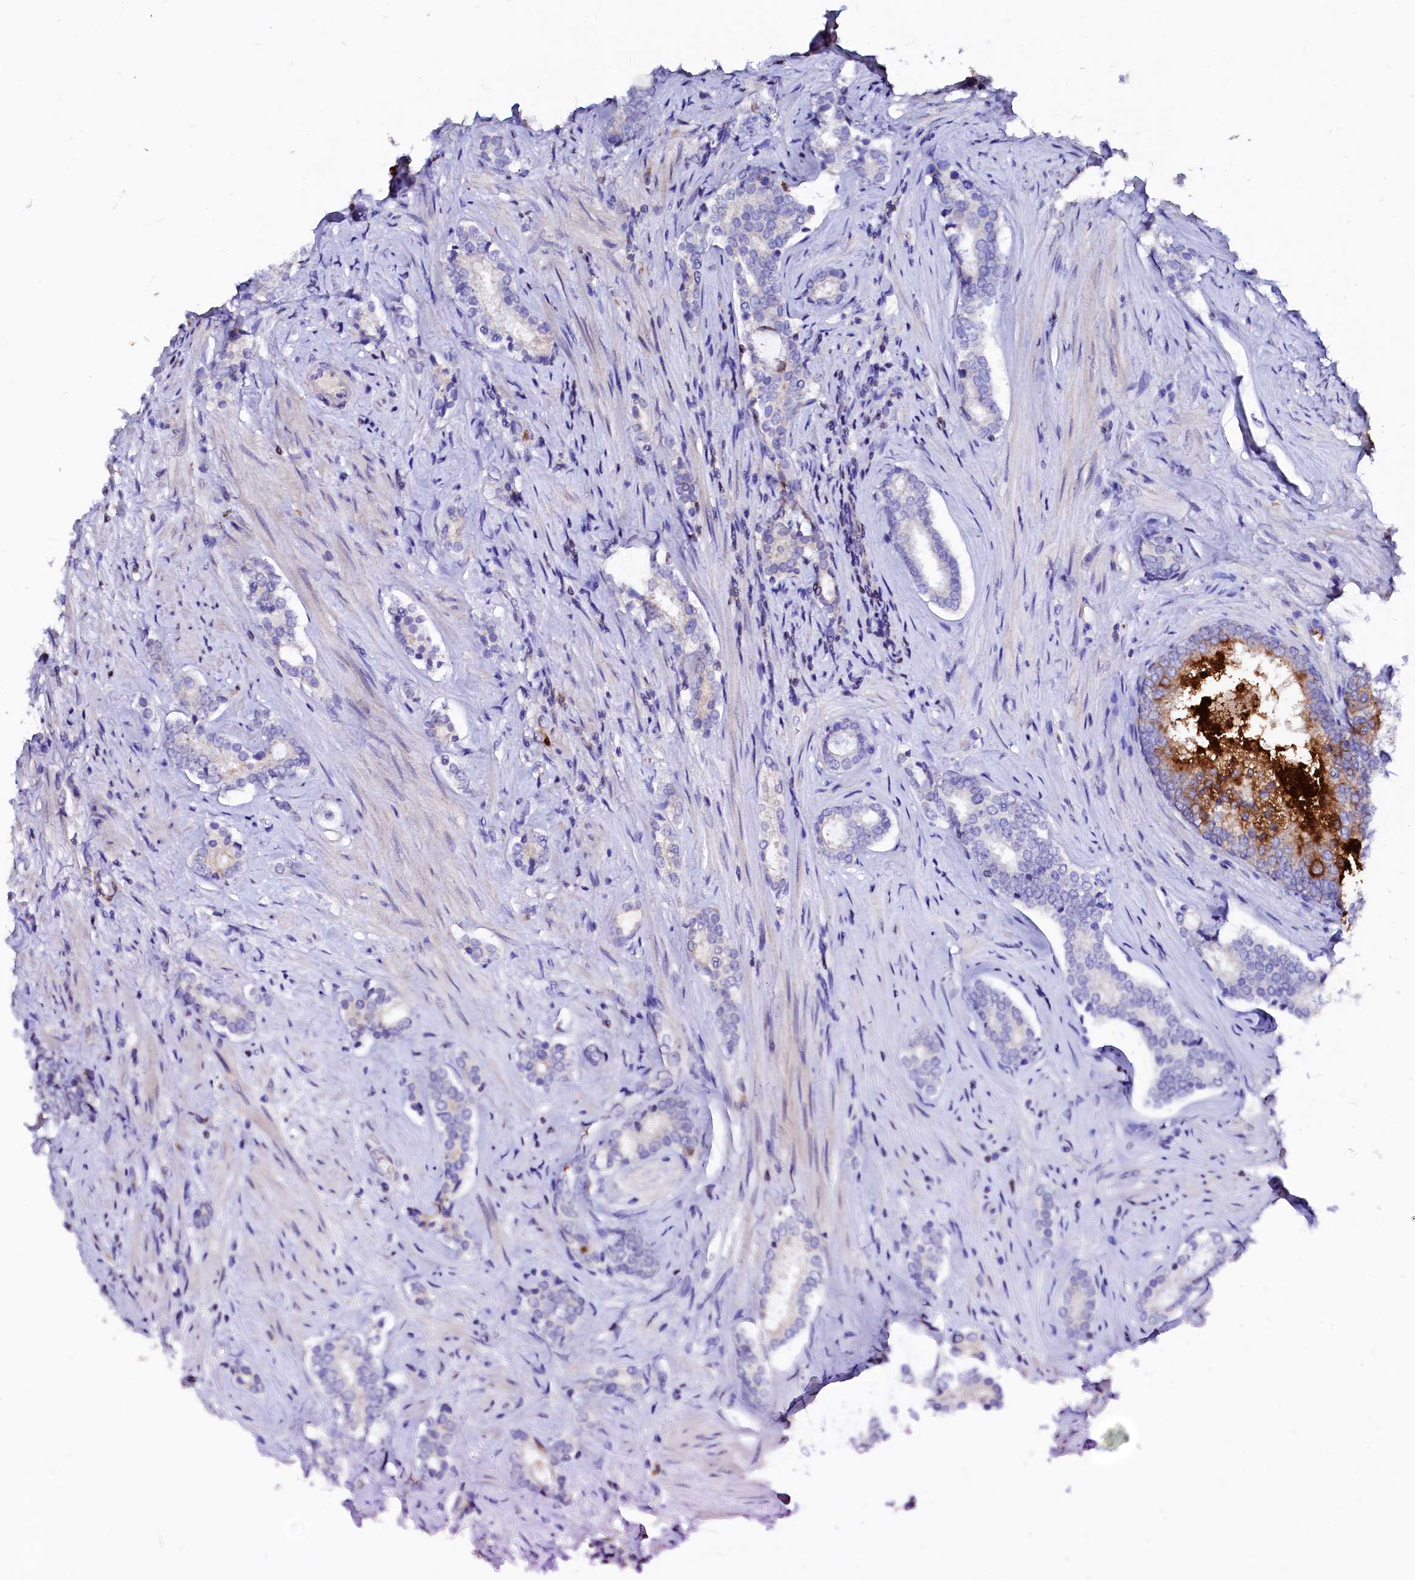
{"staining": {"intensity": "negative", "quantity": "none", "location": "none"}, "tissue": "prostate cancer", "cell_type": "Tumor cells", "image_type": "cancer", "snomed": [{"axis": "morphology", "description": "Adenocarcinoma, High grade"}, {"axis": "topography", "description": "Prostate"}], "caption": "An immunohistochemistry micrograph of high-grade adenocarcinoma (prostate) is shown. There is no staining in tumor cells of high-grade adenocarcinoma (prostate).", "gene": "RAB27A", "patient": {"sex": "male", "age": 63}}